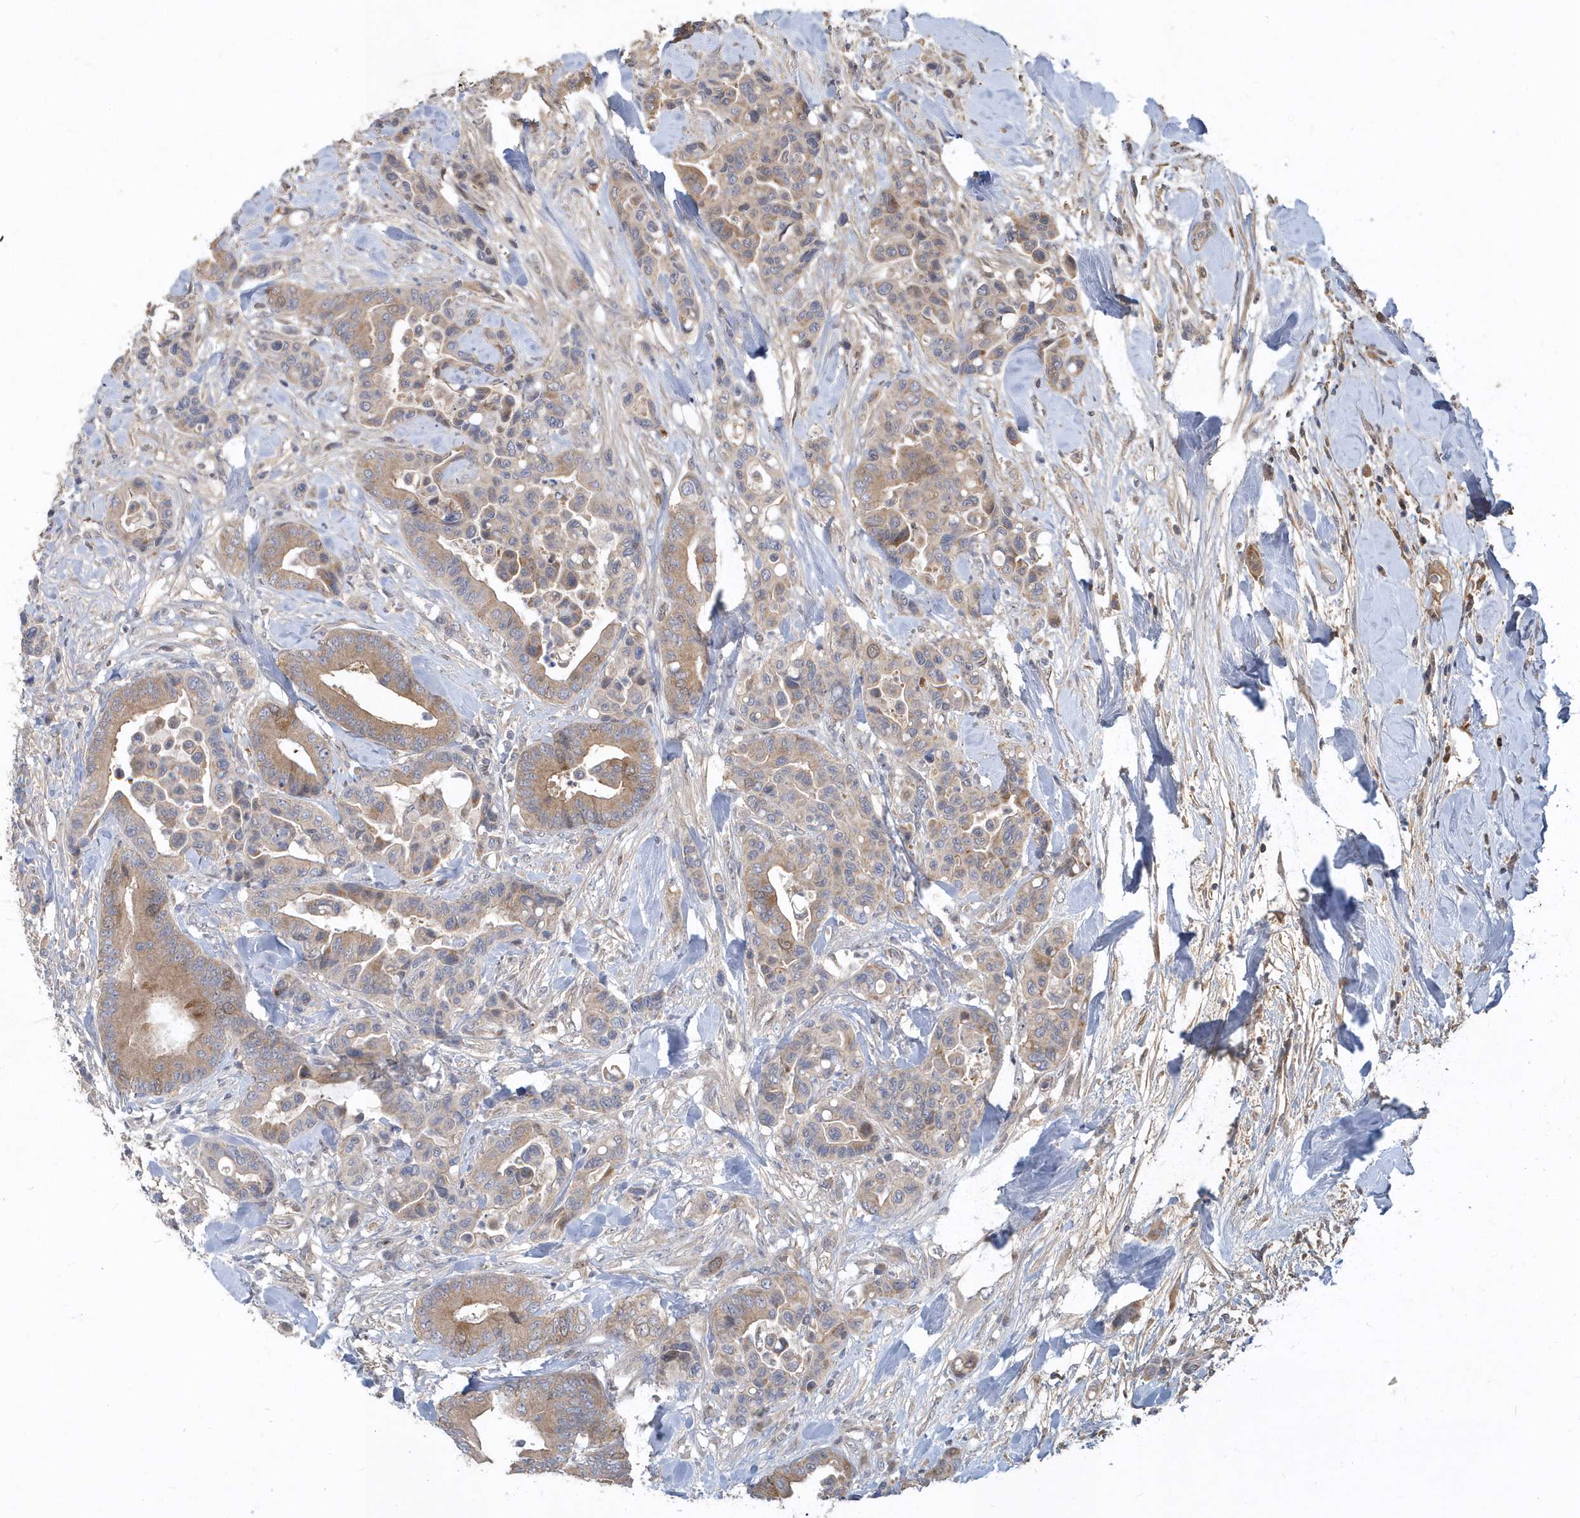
{"staining": {"intensity": "moderate", "quantity": ">75%", "location": "cytoplasmic/membranous"}, "tissue": "colorectal cancer", "cell_type": "Tumor cells", "image_type": "cancer", "snomed": [{"axis": "morphology", "description": "Normal tissue, NOS"}, {"axis": "morphology", "description": "Adenocarcinoma, NOS"}, {"axis": "topography", "description": "Colon"}], "caption": "Colorectal cancer stained for a protein (brown) displays moderate cytoplasmic/membranous positive expression in about >75% of tumor cells.", "gene": "TRAIP", "patient": {"sex": "male", "age": 82}}